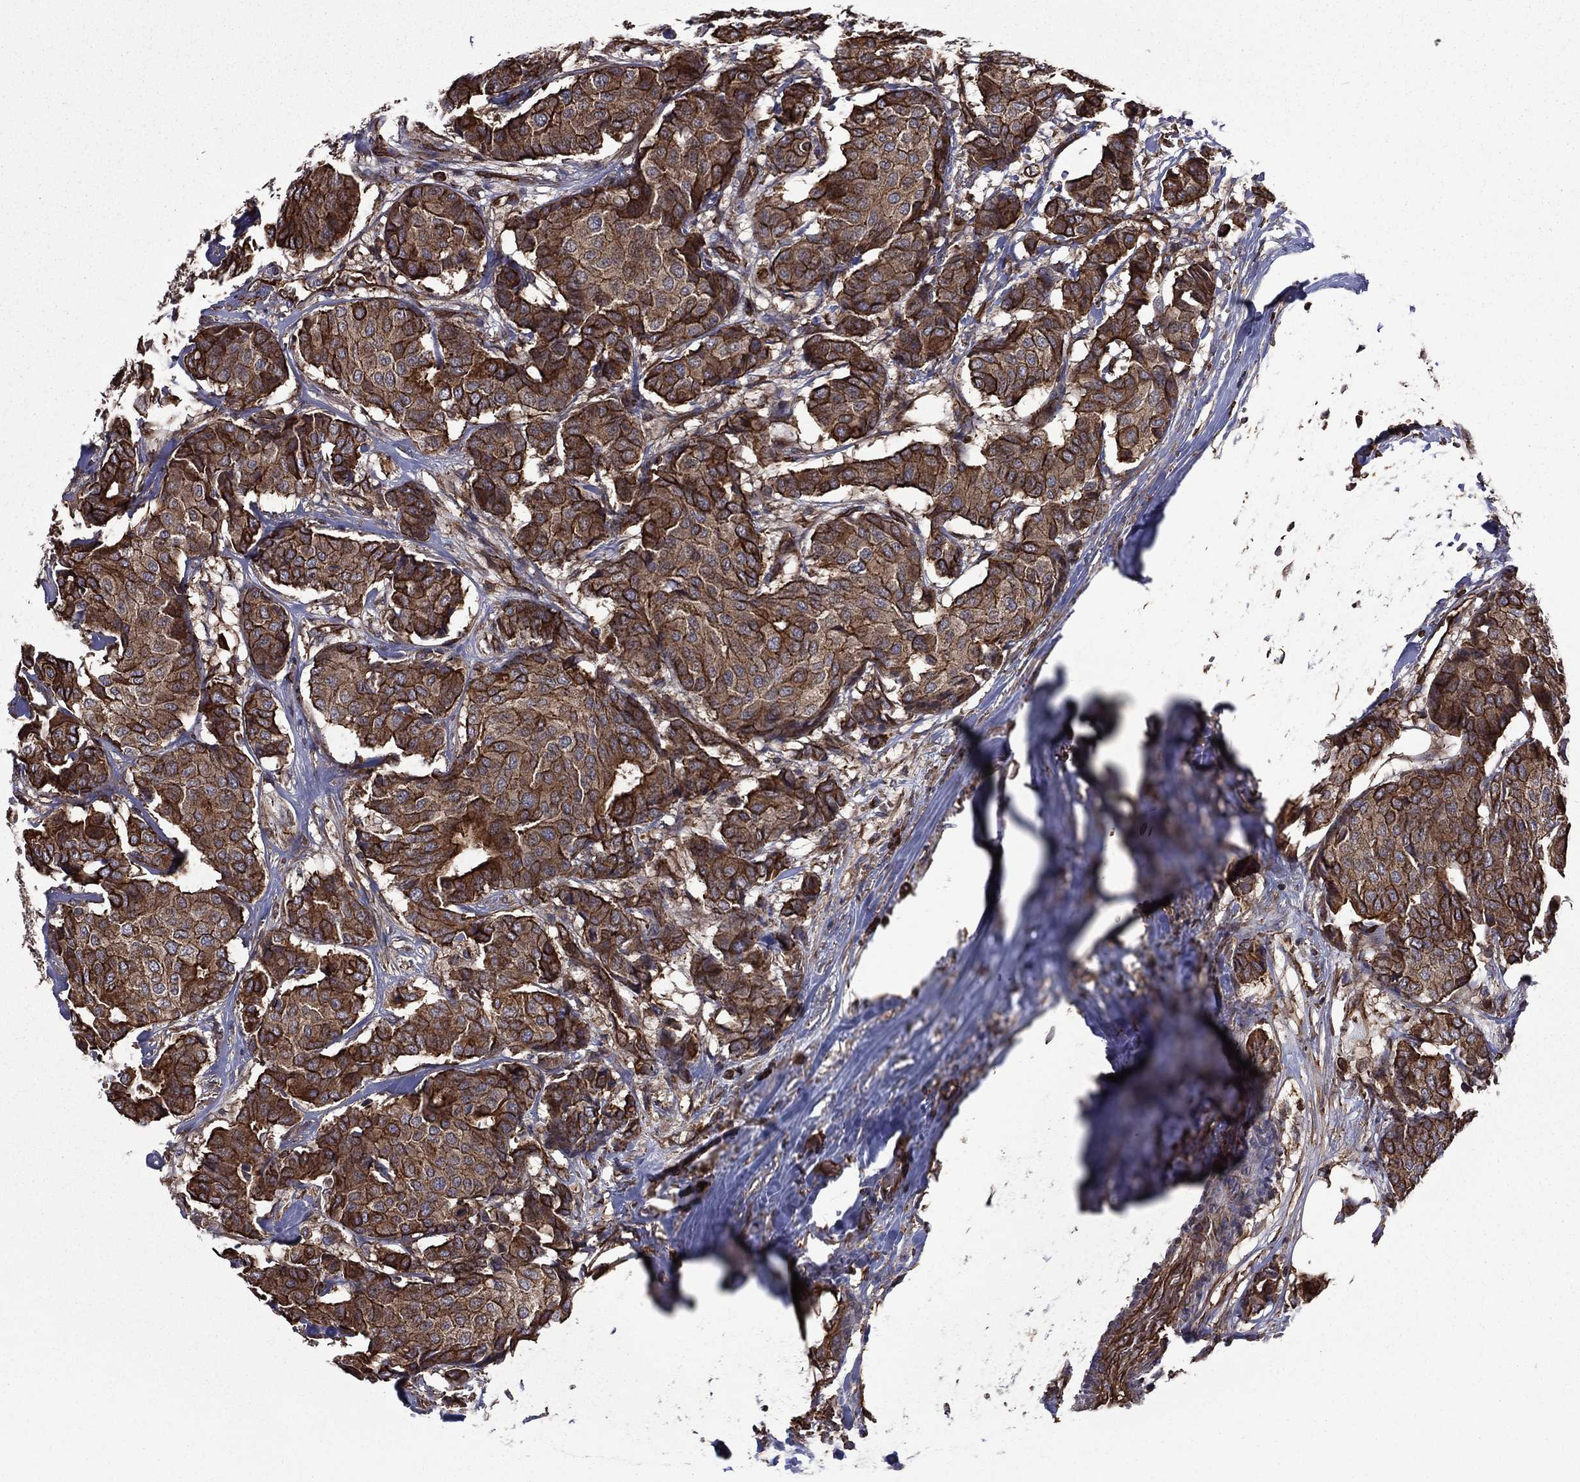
{"staining": {"intensity": "strong", "quantity": "25%-75%", "location": "cytoplasmic/membranous"}, "tissue": "breast cancer", "cell_type": "Tumor cells", "image_type": "cancer", "snomed": [{"axis": "morphology", "description": "Duct carcinoma"}, {"axis": "topography", "description": "Breast"}], "caption": "Immunohistochemical staining of breast infiltrating ductal carcinoma demonstrates high levels of strong cytoplasmic/membranous protein staining in approximately 25%-75% of tumor cells.", "gene": "PLPP3", "patient": {"sex": "female", "age": 75}}